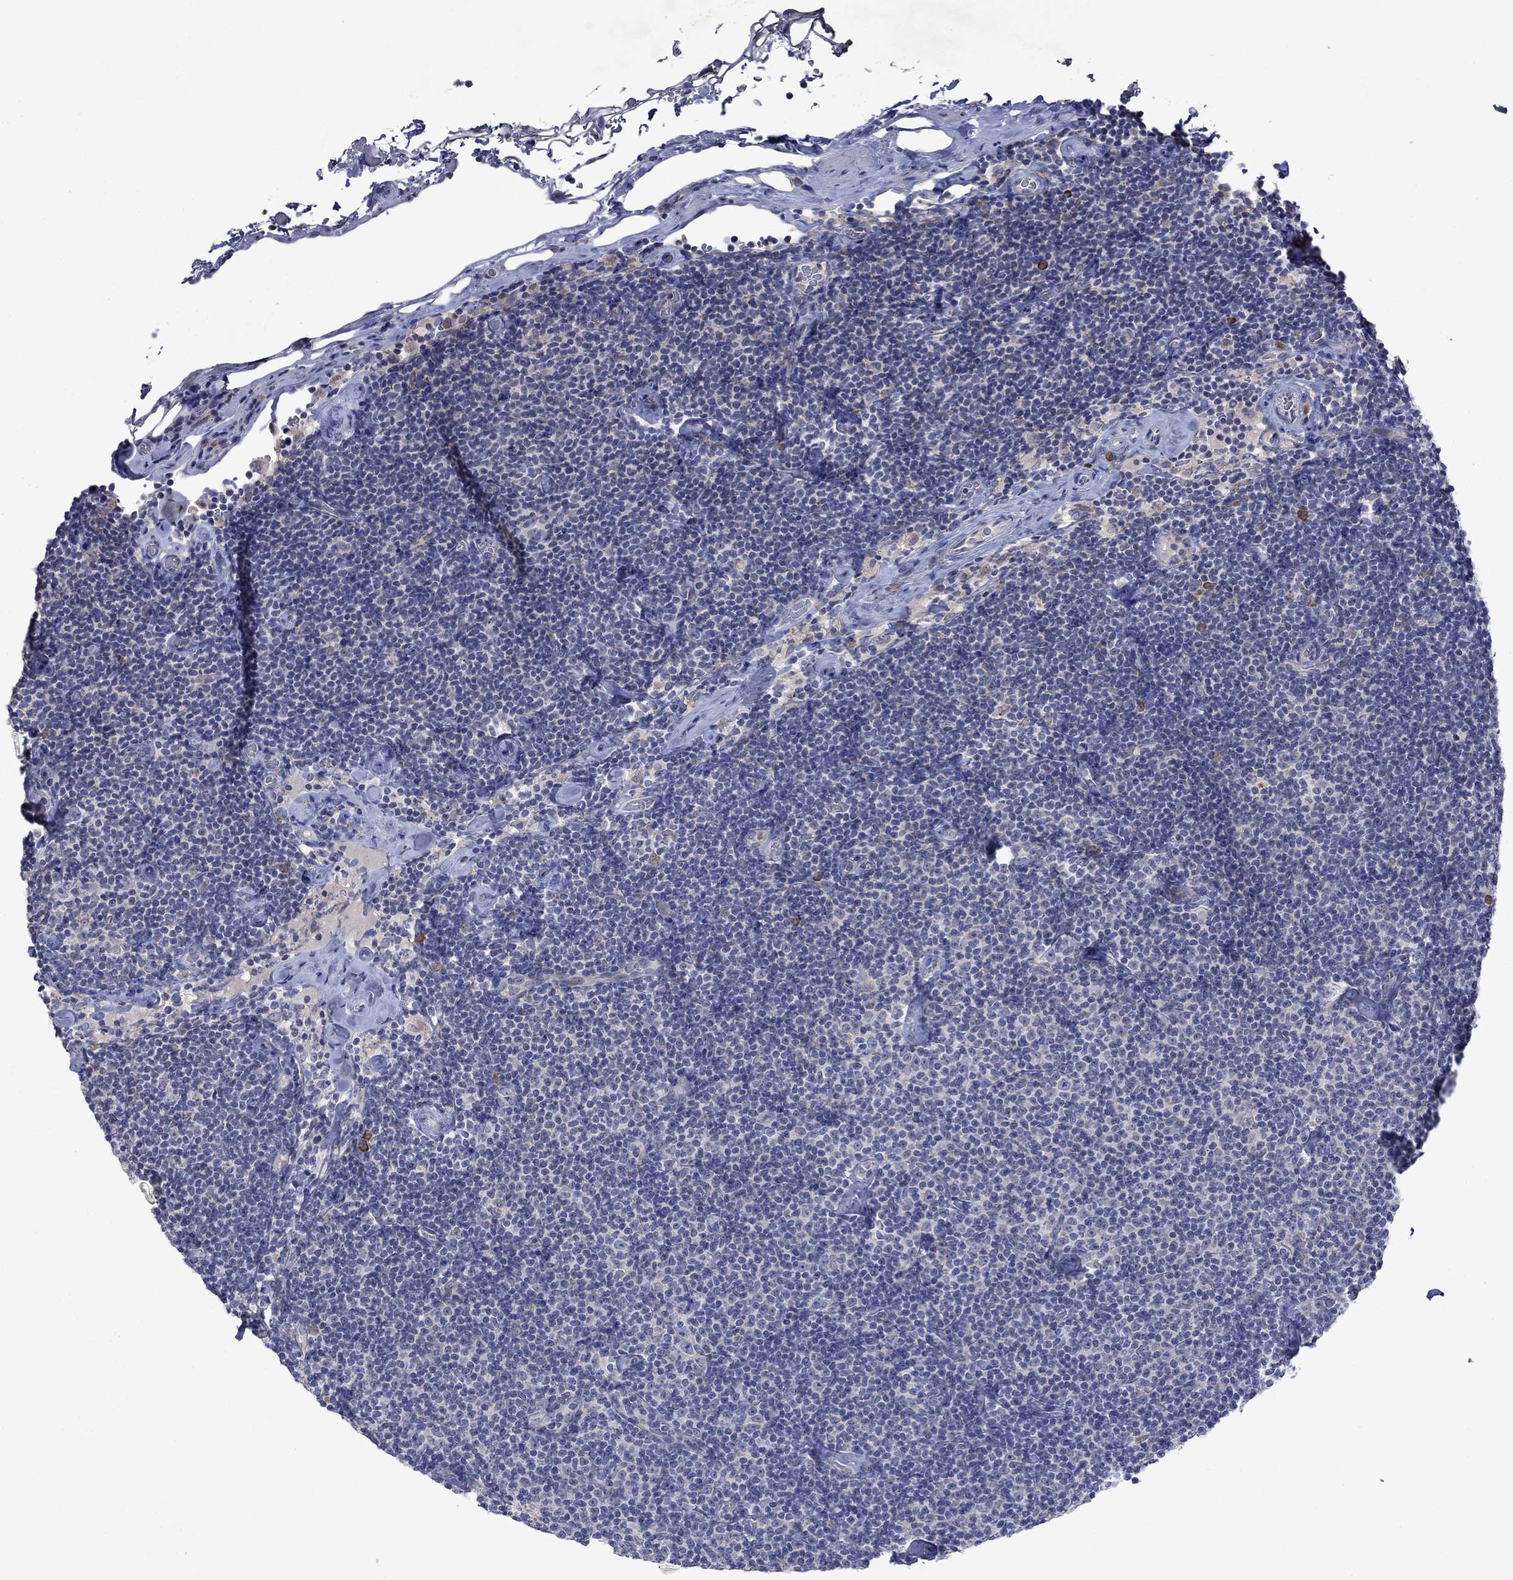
{"staining": {"intensity": "negative", "quantity": "none", "location": "none"}, "tissue": "lymphoma", "cell_type": "Tumor cells", "image_type": "cancer", "snomed": [{"axis": "morphology", "description": "Malignant lymphoma, non-Hodgkin's type, Low grade"}, {"axis": "topography", "description": "Lymph node"}], "caption": "Protein analysis of malignant lymphoma, non-Hodgkin's type (low-grade) reveals no significant staining in tumor cells.", "gene": "TMEM97", "patient": {"sex": "male", "age": 81}}